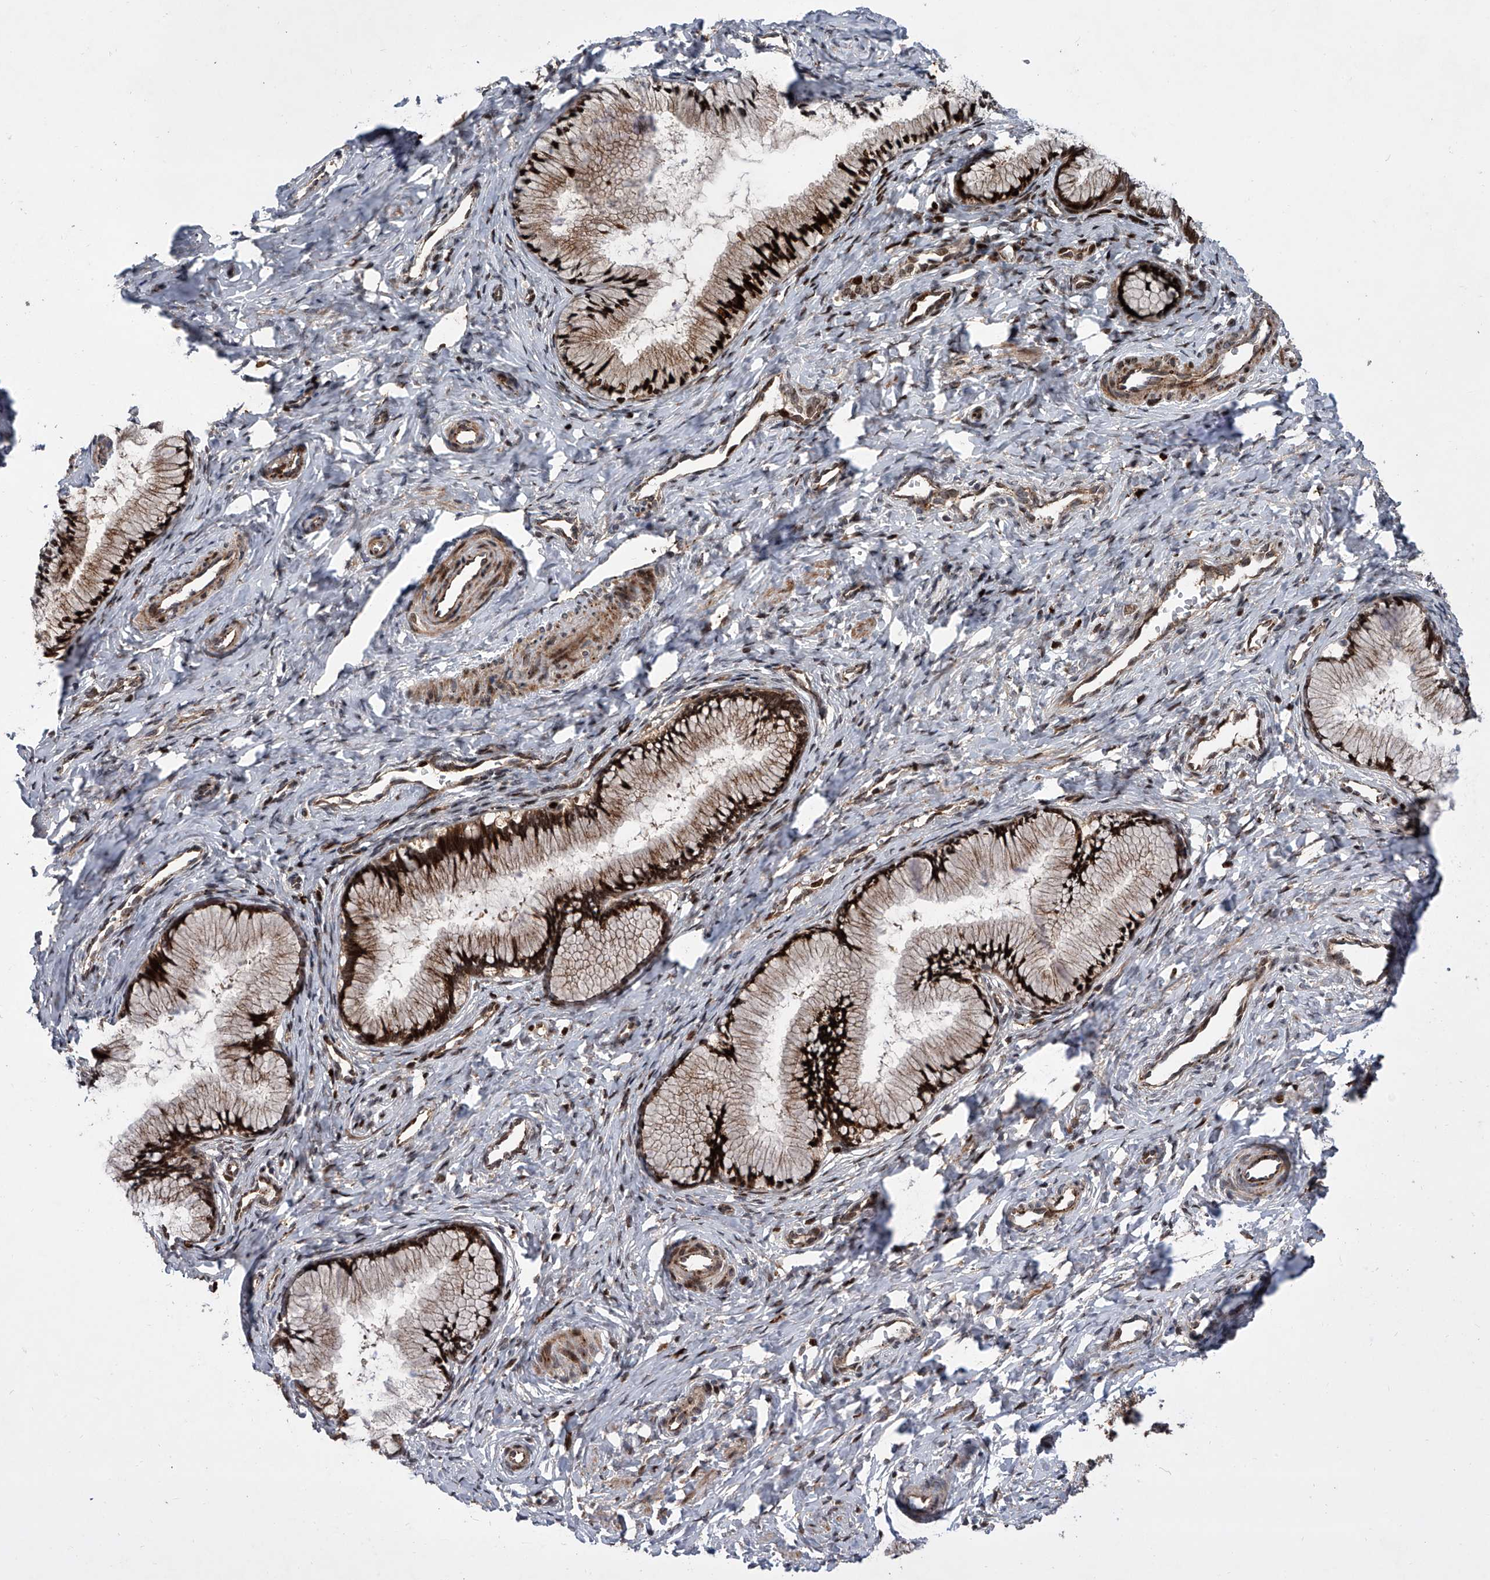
{"staining": {"intensity": "strong", "quantity": ">75%", "location": "cytoplasmic/membranous,nuclear"}, "tissue": "cervix", "cell_type": "Glandular cells", "image_type": "normal", "snomed": [{"axis": "morphology", "description": "Normal tissue, NOS"}, {"axis": "topography", "description": "Cervix"}], "caption": "Cervix stained with immunohistochemistry (IHC) shows strong cytoplasmic/membranous,nuclear positivity in about >75% of glandular cells.", "gene": "USP47", "patient": {"sex": "female", "age": 27}}